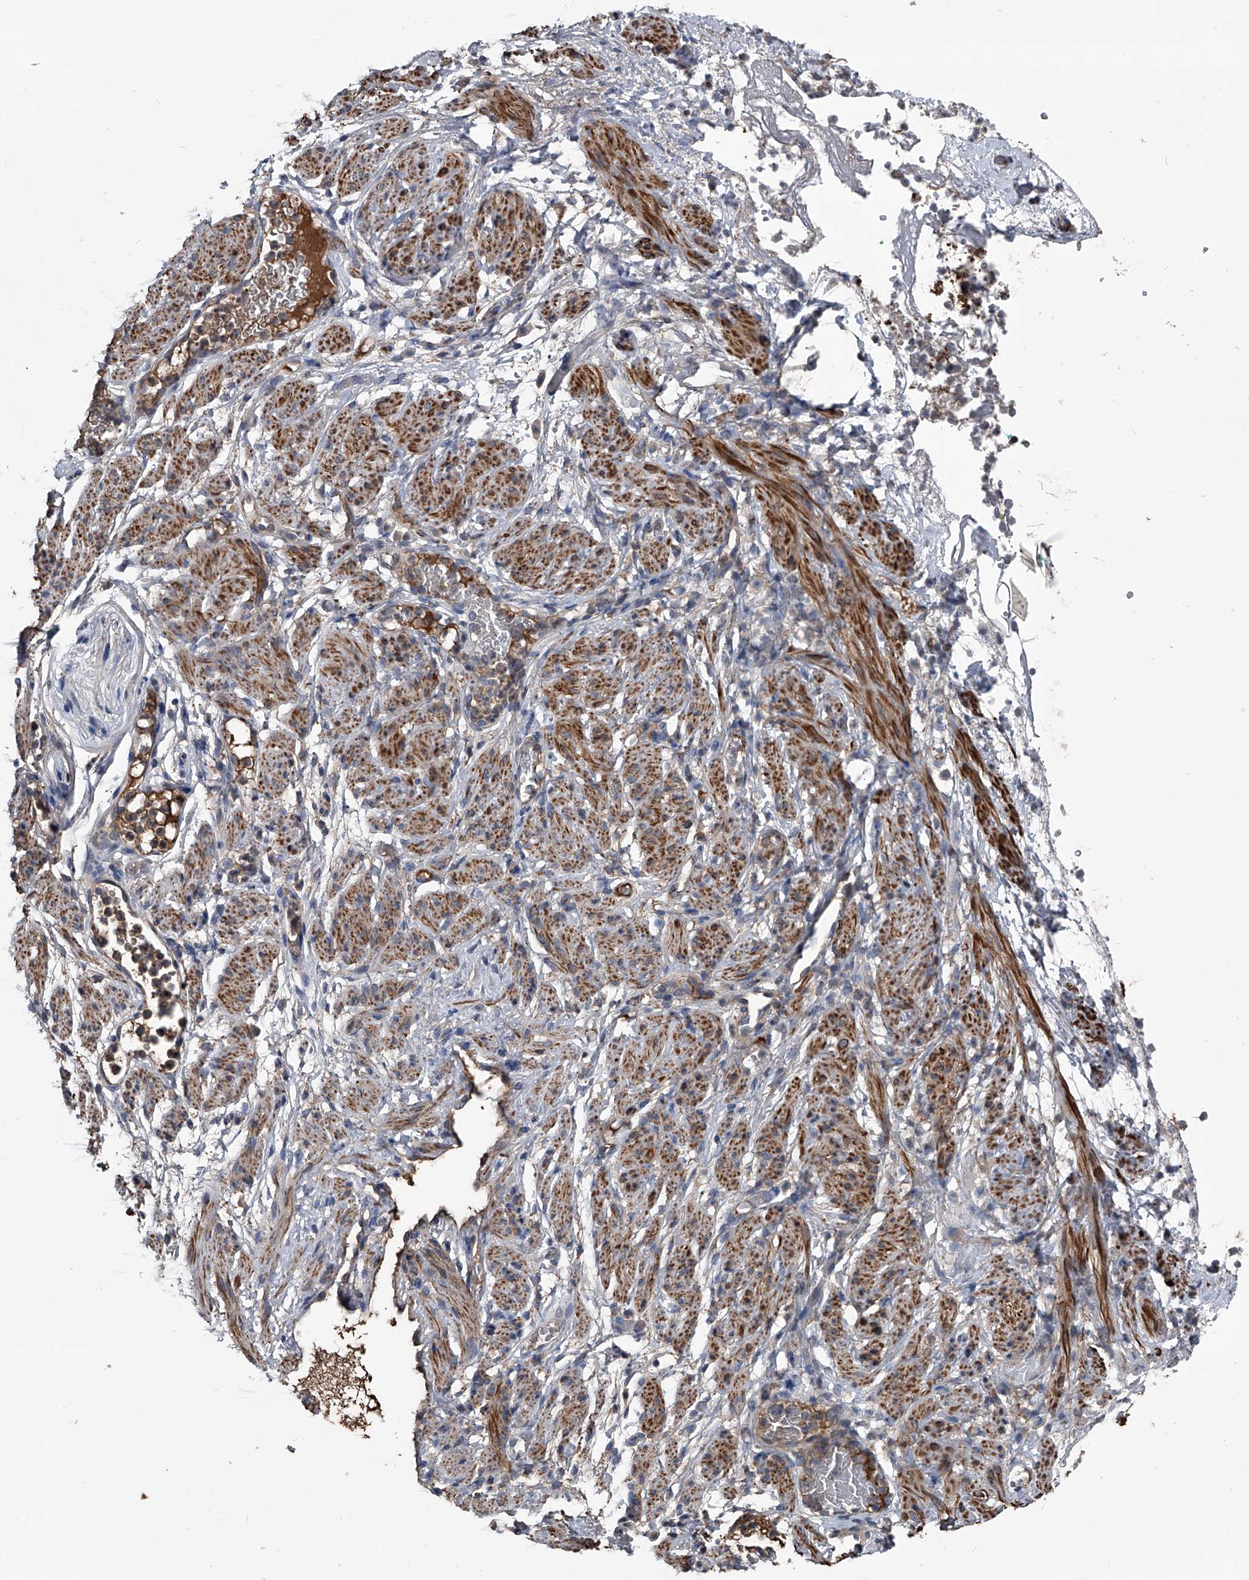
{"staining": {"intensity": "negative", "quantity": "none", "location": "none"}, "tissue": "soft tissue", "cell_type": "Chondrocytes", "image_type": "normal", "snomed": [{"axis": "morphology", "description": "Normal tissue, NOS"}, {"axis": "topography", "description": "Smooth muscle"}, {"axis": "topography", "description": "Peripheral nerve tissue"}], "caption": "This is an immunohistochemistry (IHC) photomicrograph of unremarkable human soft tissue. There is no staining in chondrocytes.", "gene": "KIF13A", "patient": {"sex": "female", "age": 39}}